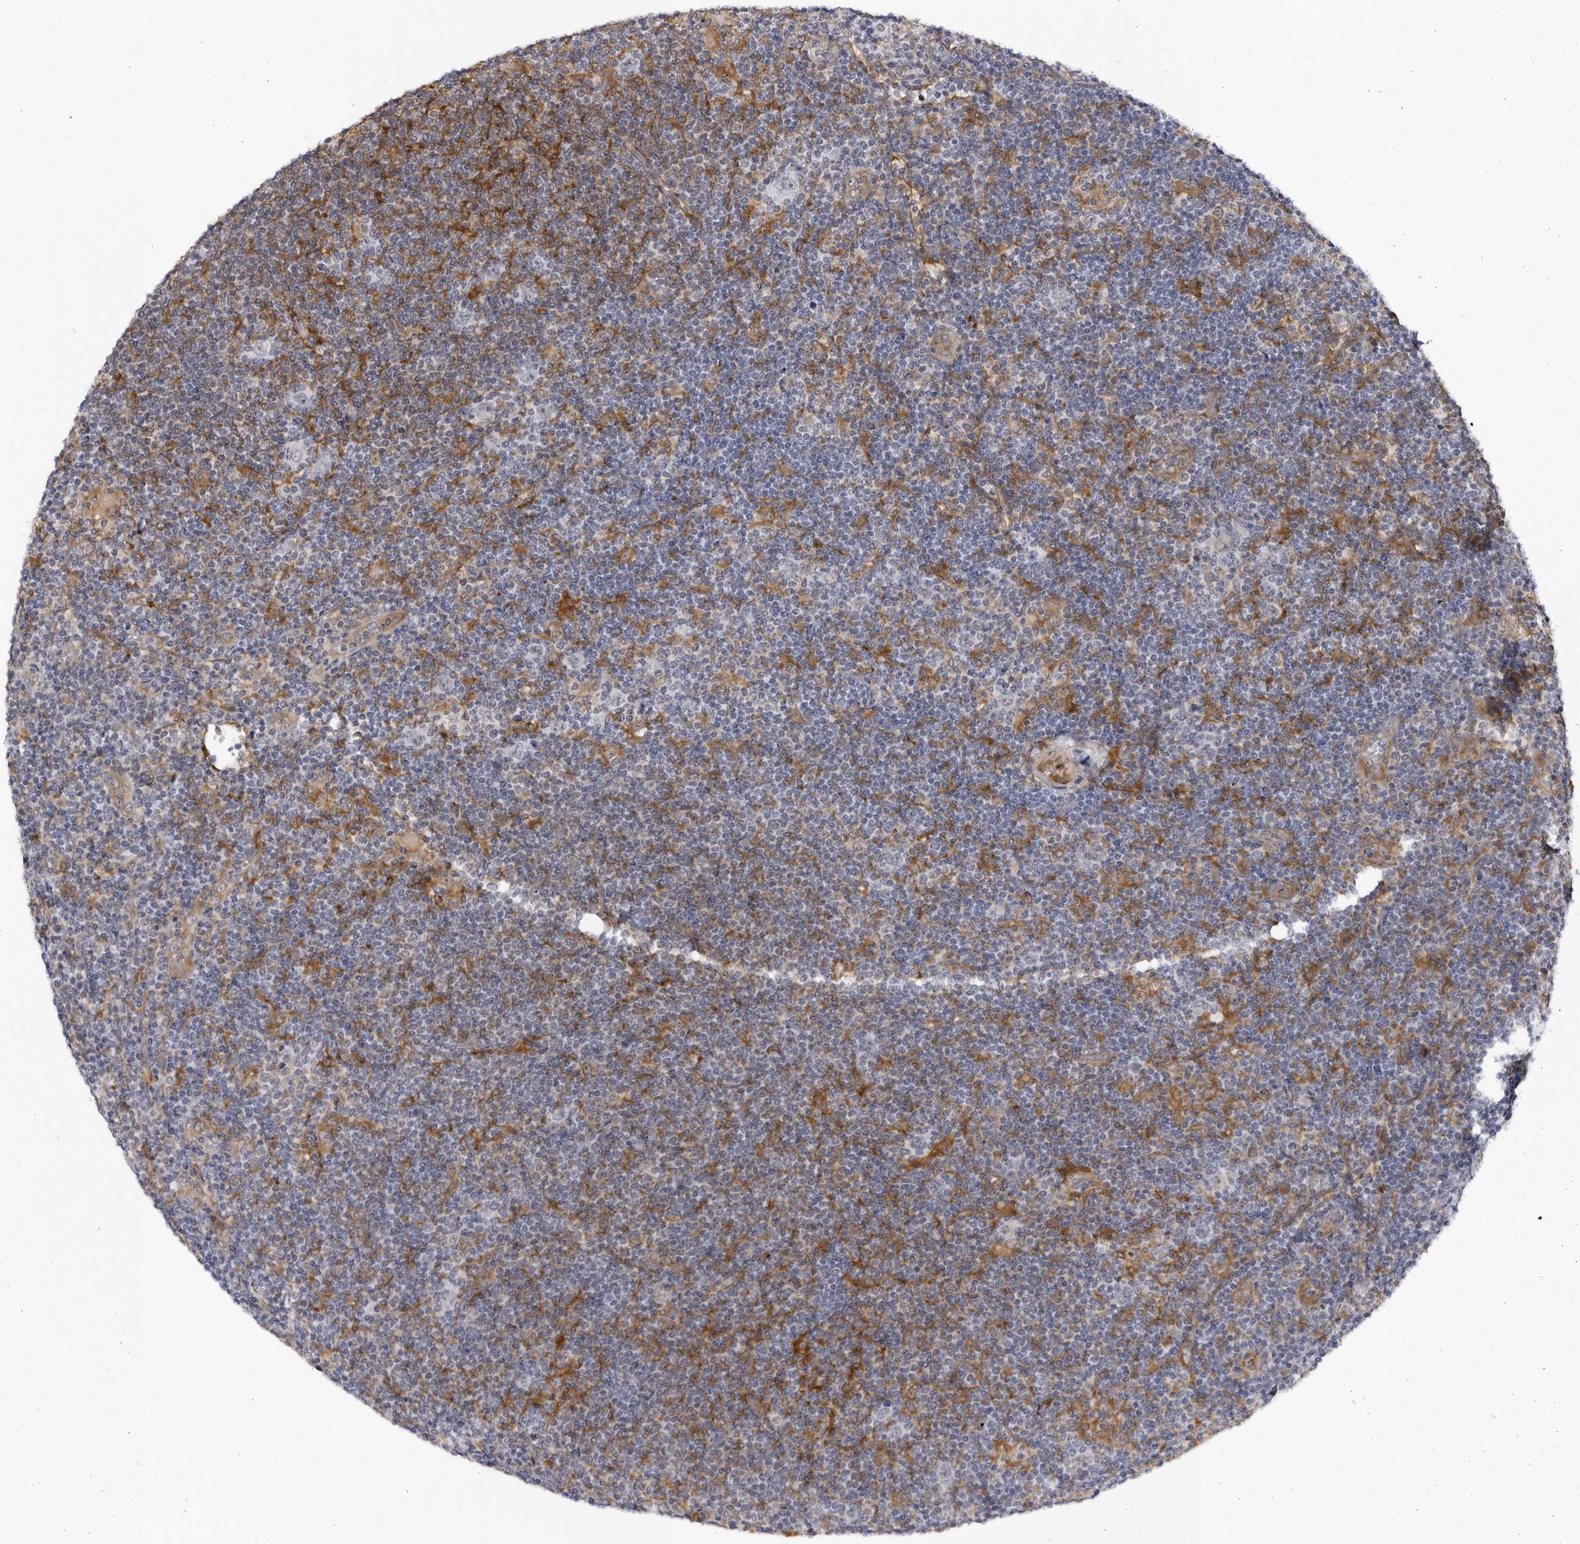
{"staining": {"intensity": "negative", "quantity": "none", "location": "none"}, "tissue": "lymphoma", "cell_type": "Tumor cells", "image_type": "cancer", "snomed": [{"axis": "morphology", "description": "Hodgkin's disease, NOS"}, {"axis": "topography", "description": "Lymph node"}], "caption": "This photomicrograph is of lymphoma stained with immunohistochemistry (IHC) to label a protein in brown with the nuclei are counter-stained blue. There is no expression in tumor cells.", "gene": "BMP2K", "patient": {"sex": "female", "age": 57}}